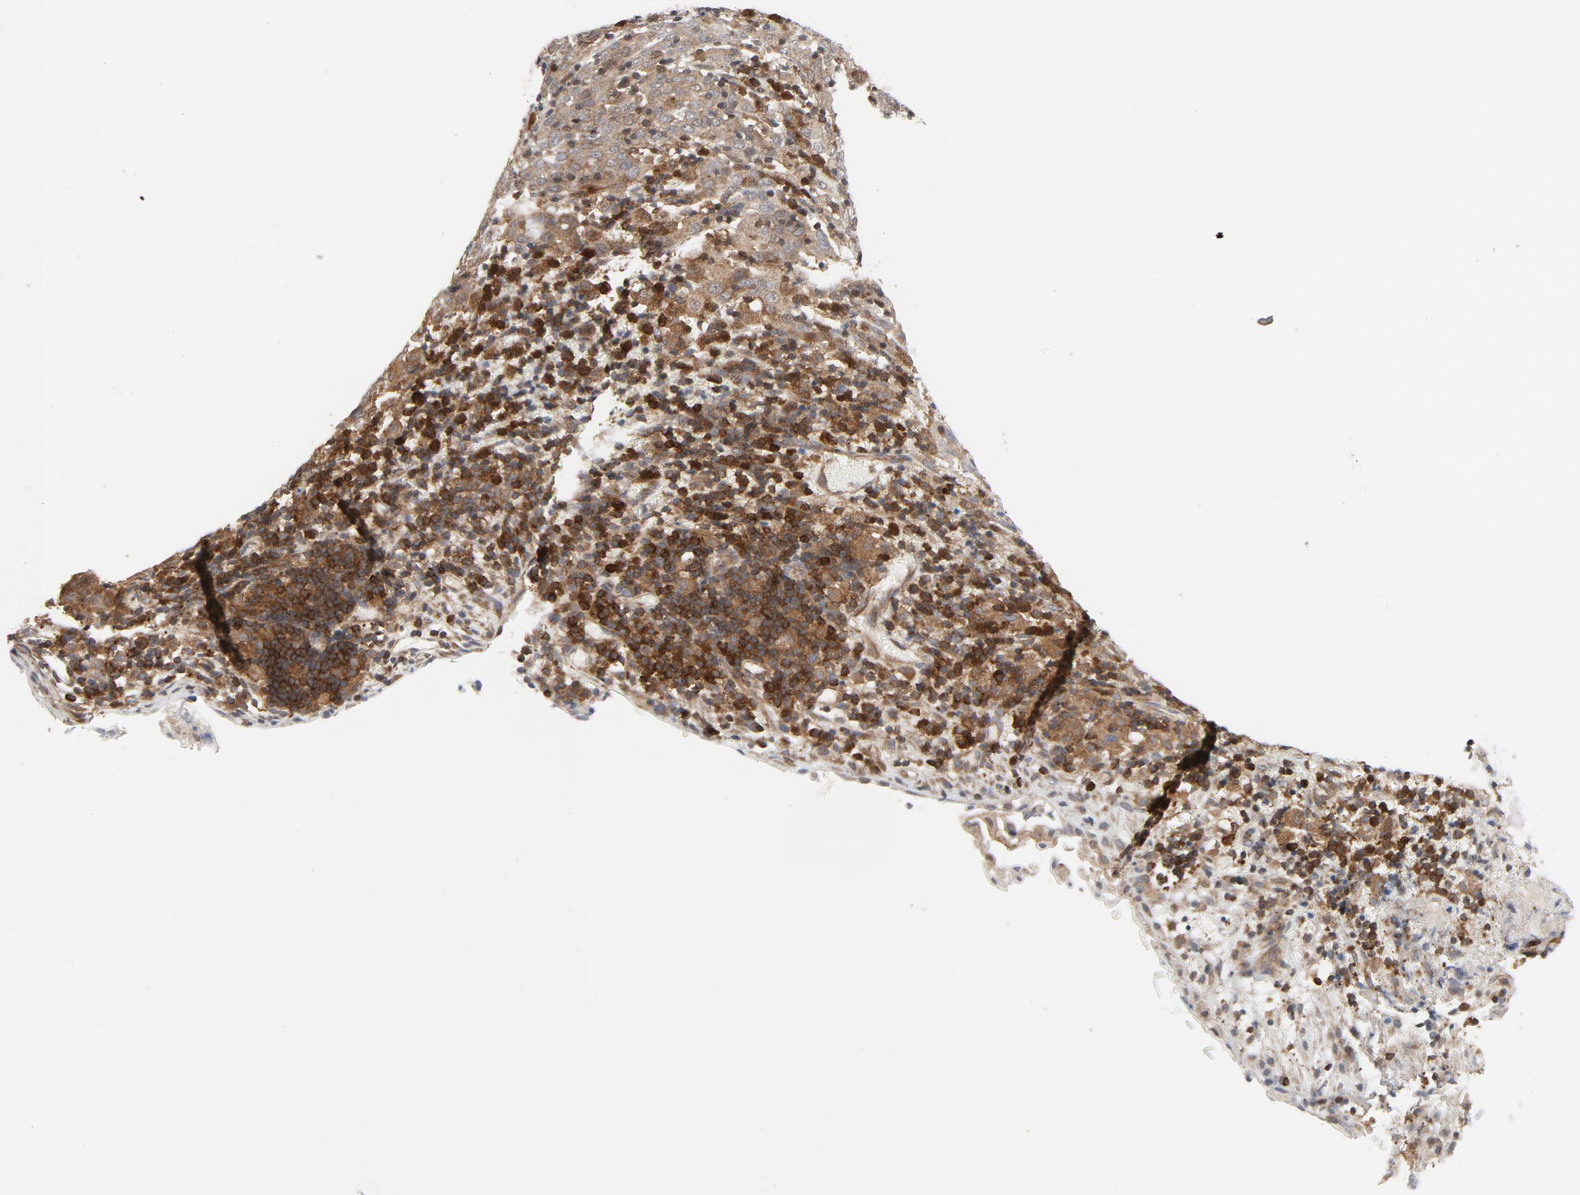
{"staining": {"intensity": "weak", "quantity": ">75%", "location": "cytoplasmic/membranous"}, "tissue": "cervical cancer", "cell_type": "Tumor cells", "image_type": "cancer", "snomed": [{"axis": "morphology", "description": "Normal tissue, NOS"}, {"axis": "morphology", "description": "Squamous cell carcinoma, NOS"}, {"axis": "topography", "description": "Cervix"}], "caption": "Immunohistochemistry of human squamous cell carcinoma (cervical) shows low levels of weak cytoplasmic/membranous staining in approximately >75% of tumor cells.", "gene": "TRADD", "patient": {"sex": "female", "age": 67}}